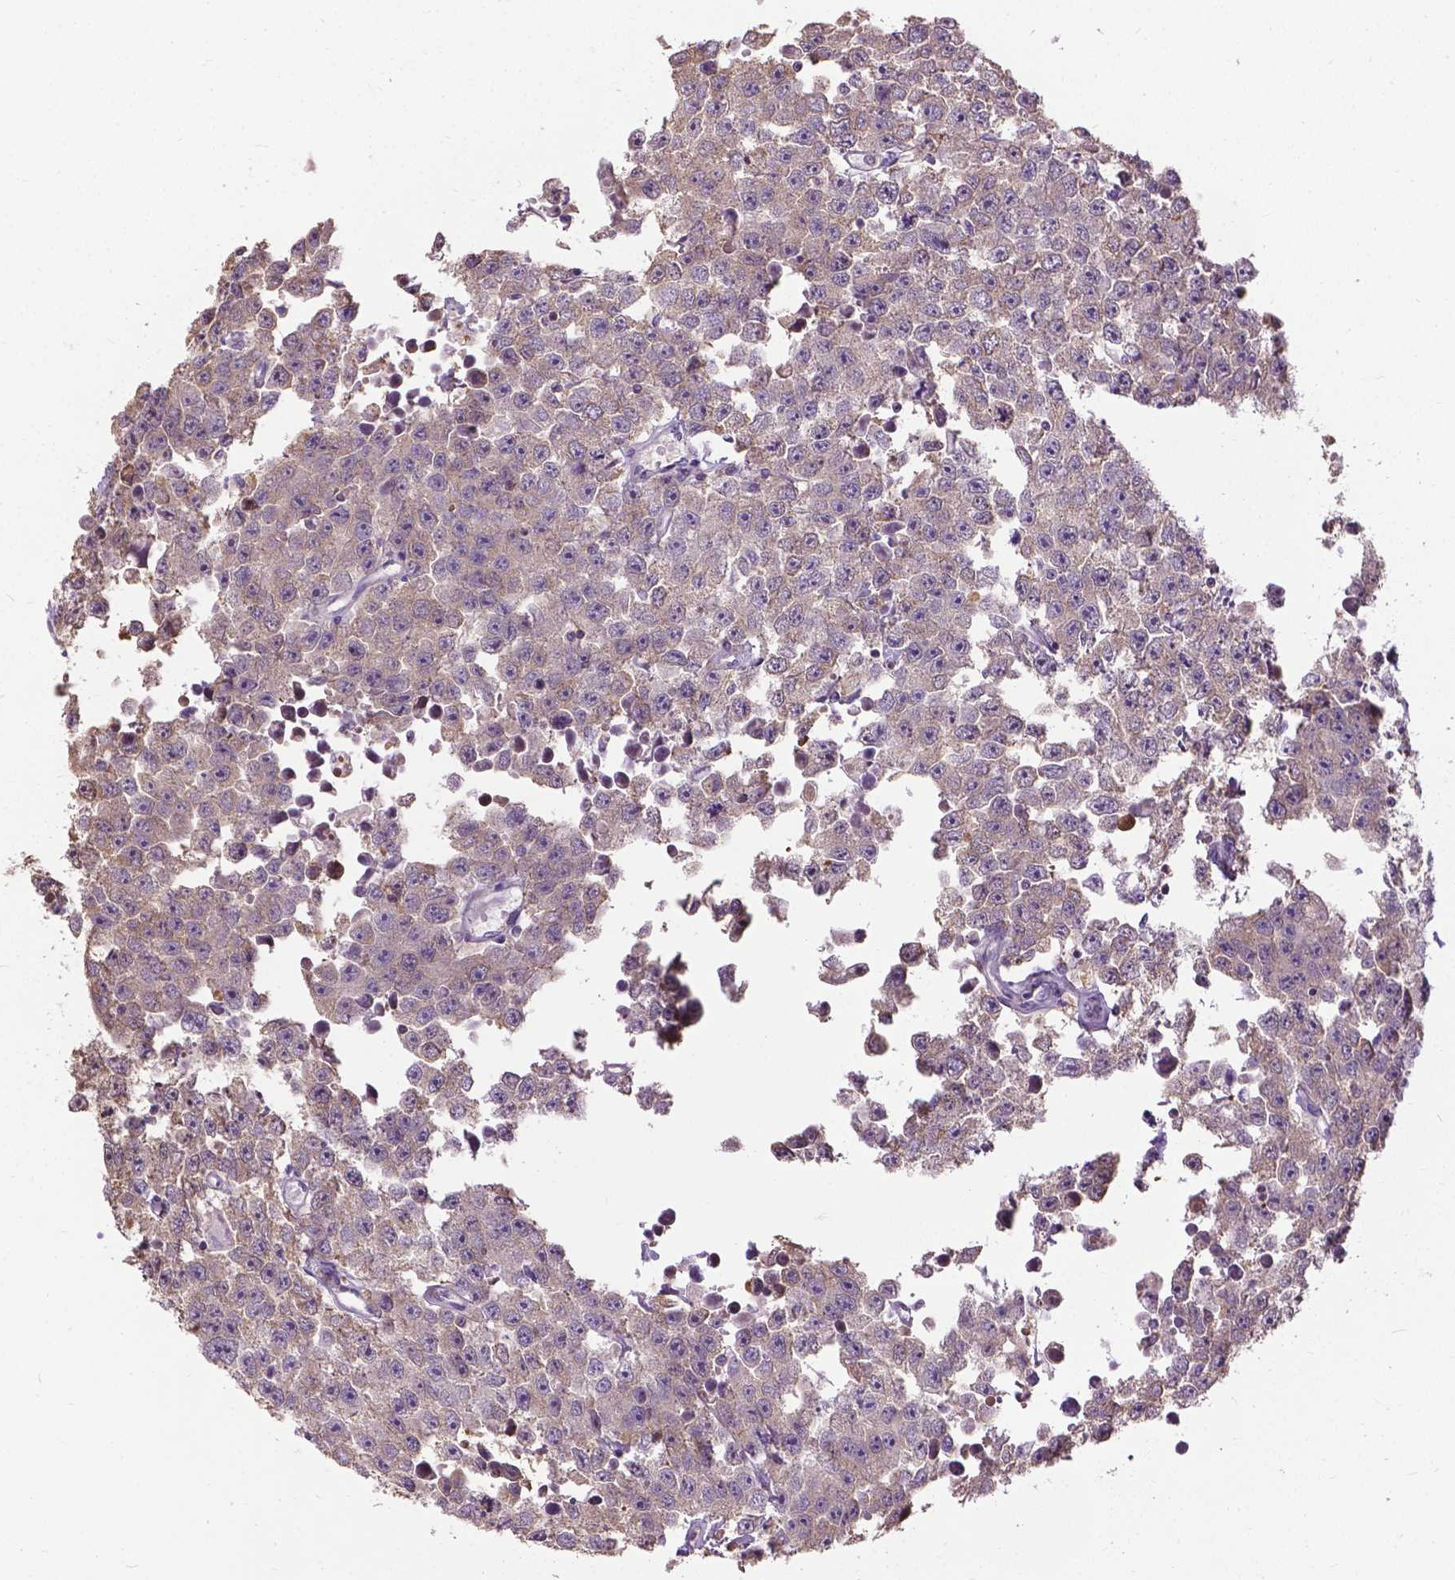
{"staining": {"intensity": "negative", "quantity": "none", "location": "none"}, "tissue": "testis cancer", "cell_type": "Tumor cells", "image_type": "cancer", "snomed": [{"axis": "morphology", "description": "Seminoma, NOS"}, {"axis": "topography", "description": "Testis"}], "caption": "A micrograph of testis cancer (seminoma) stained for a protein displays no brown staining in tumor cells.", "gene": "JAK3", "patient": {"sex": "male", "age": 52}}